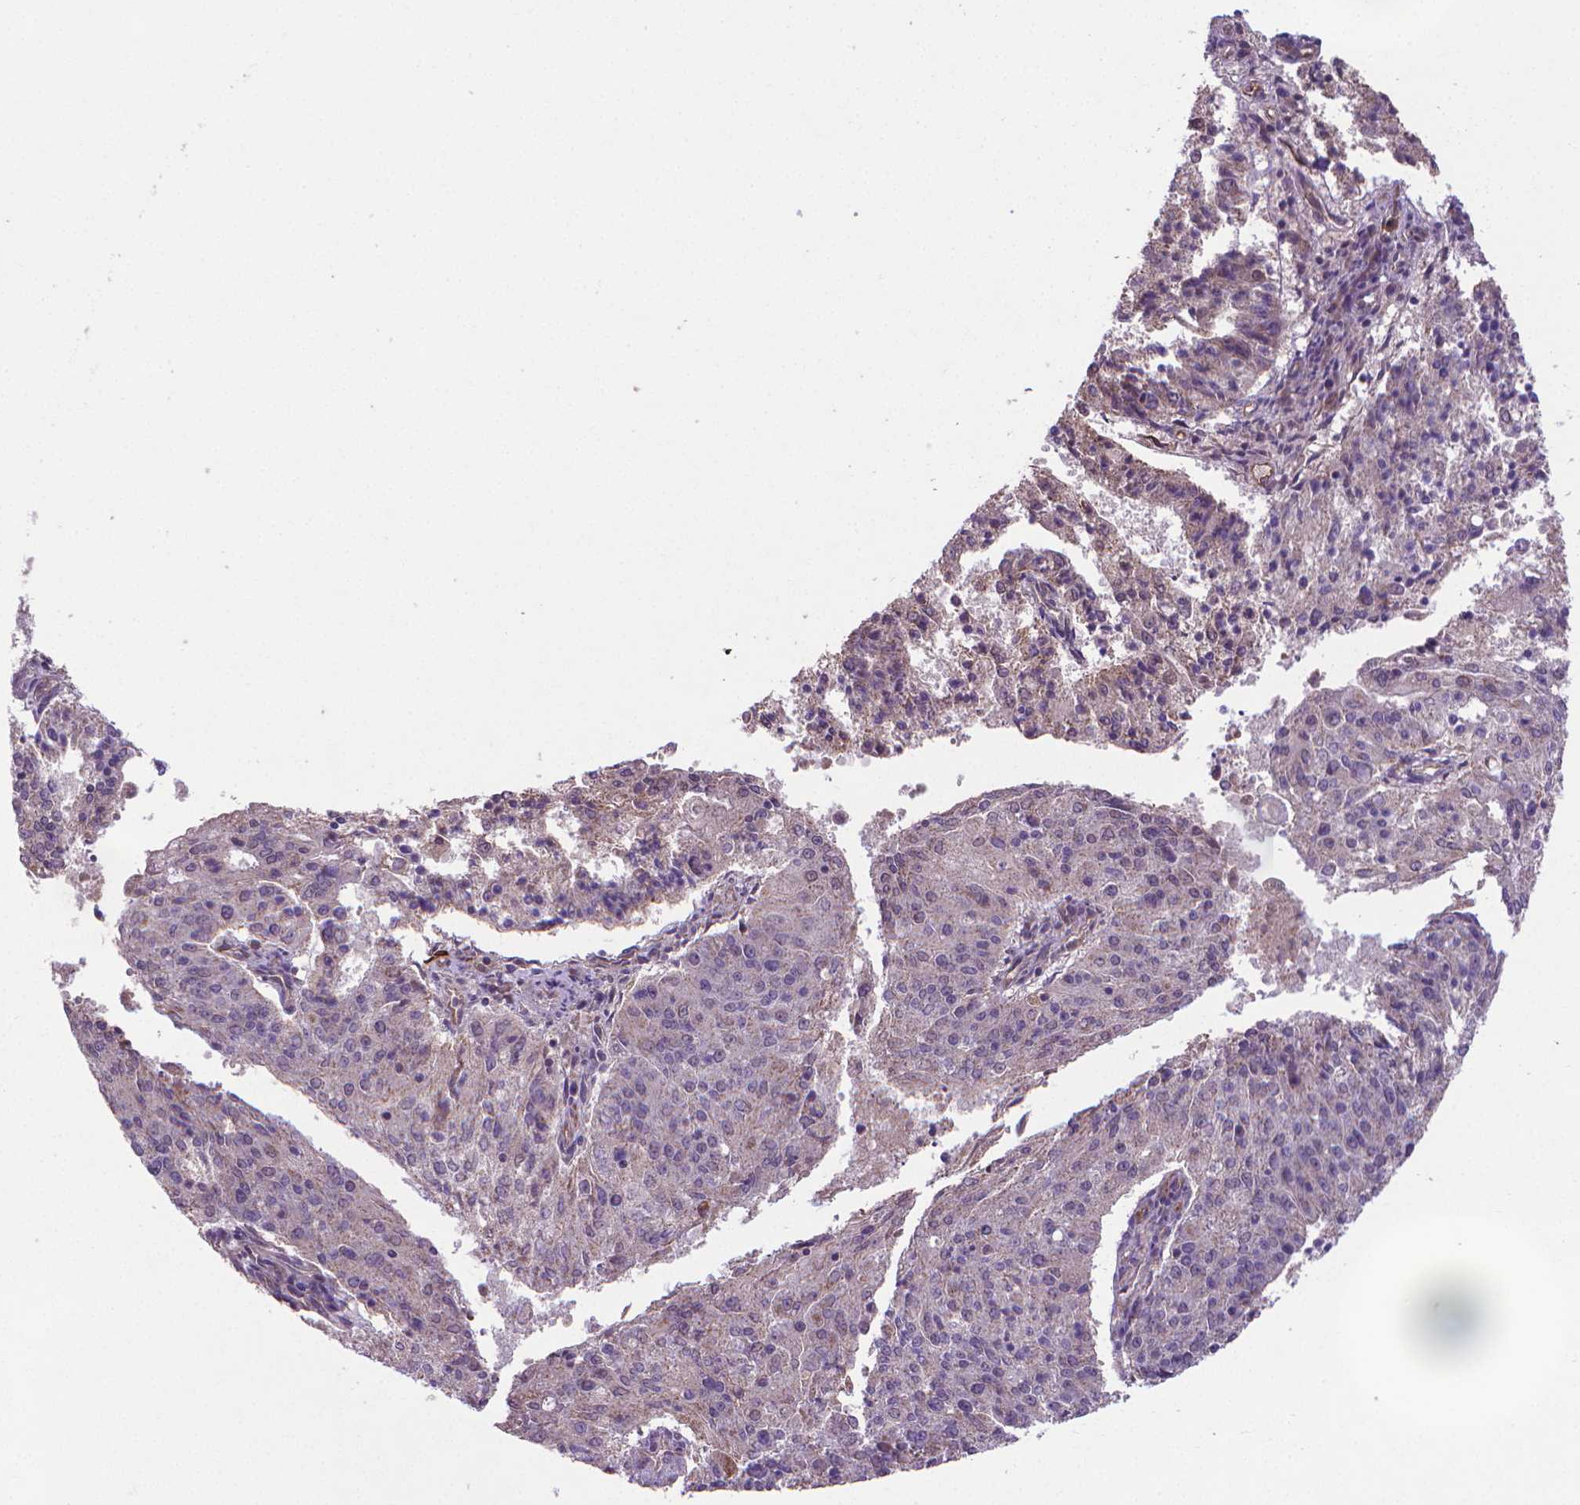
{"staining": {"intensity": "negative", "quantity": "none", "location": "none"}, "tissue": "endometrial cancer", "cell_type": "Tumor cells", "image_type": "cancer", "snomed": [{"axis": "morphology", "description": "Adenocarcinoma, NOS"}, {"axis": "topography", "description": "Endometrium"}], "caption": "An image of human endometrial cancer is negative for staining in tumor cells. (IHC, brightfield microscopy, high magnification).", "gene": "GPR63", "patient": {"sex": "female", "age": 82}}